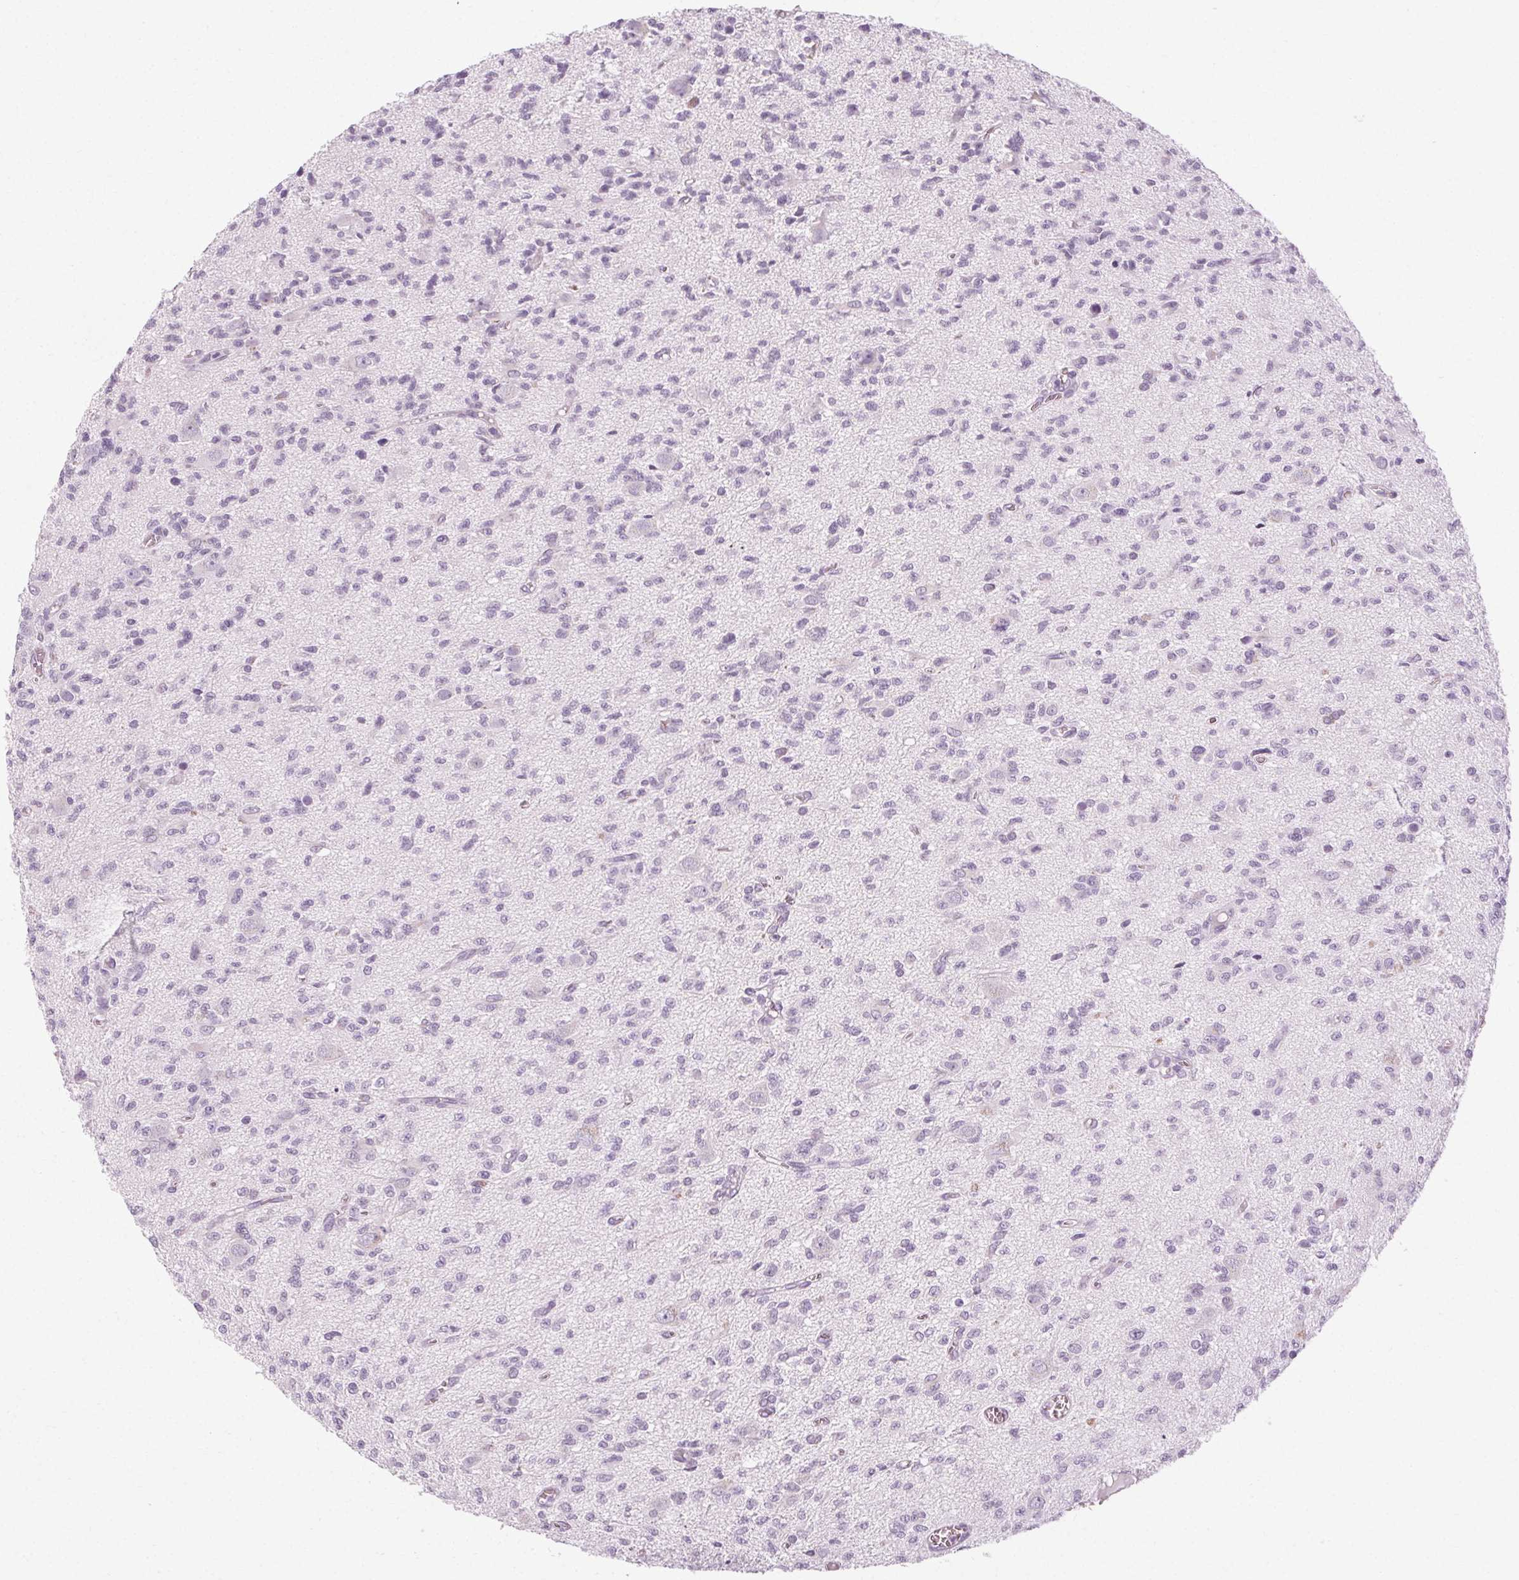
{"staining": {"intensity": "negative", "quantity": "none", "location": "none"}, "tissue": "glioma", "cell_type": "Tumor cells", "image_type": "cancer", "snomed": [{"axis": "morphology", "description": "Glioma, malignant, Low grade"}, {"axis": "topography", "description": "Brain"}], "caption": "Immunohistochemistry (IHC) of malignant glioma (low-grade) exhibits no staining in tumor cells.", "gene": "POMC", "patient": {"sex": "male", "age": 64}}